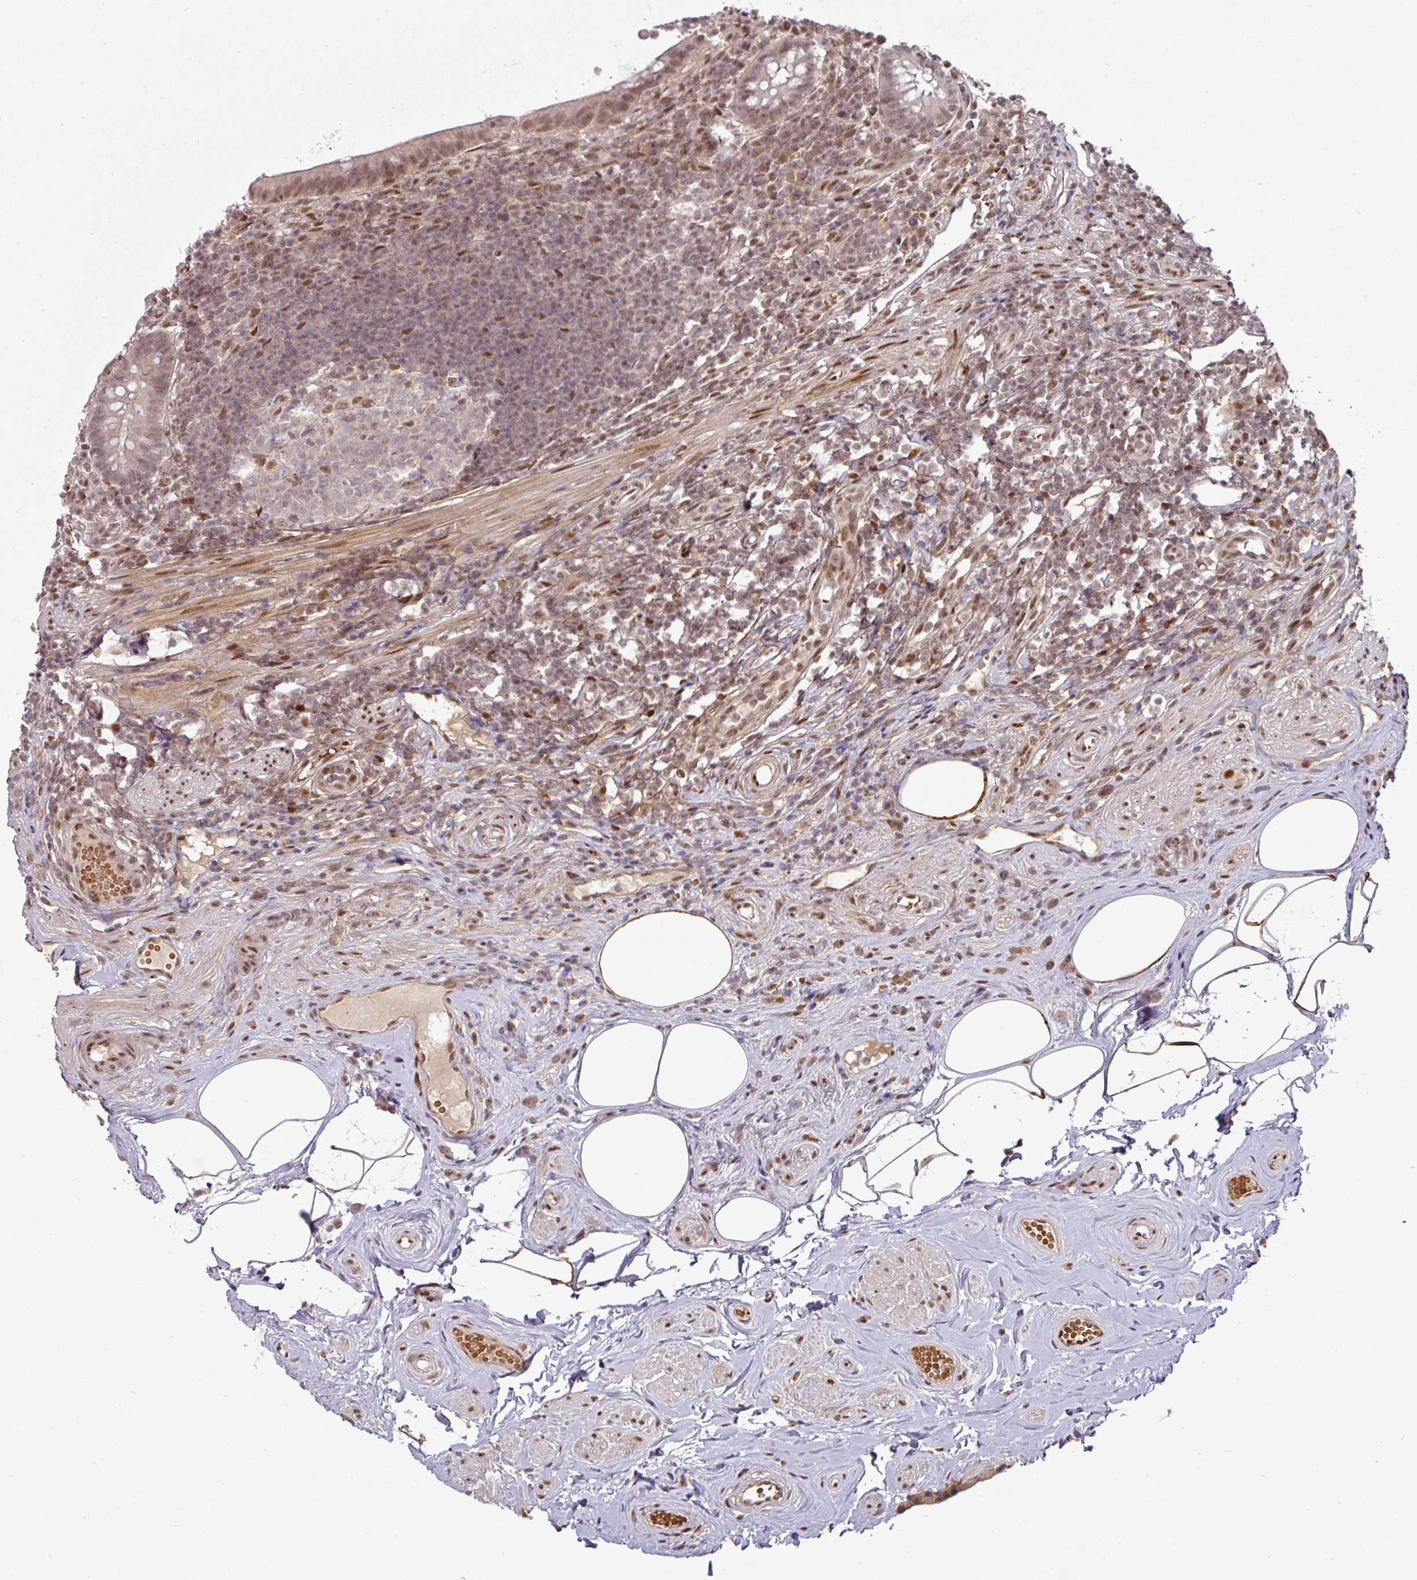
{"staining": {"intensity": "moderate", "quantity": ">75%", "location": "cytoplasmic/membranous,nuclear"}, "tissue": "appendix", "cell_type": "Glandular cells", "image_type": "normal", "snomed": [{"axis": "morphology", "description": "Normal tissue, NOS"}, {"axis": "topography", "description": "Appendix"}], "caption": "Immunohistochemical staining of normal appendix exhibits moderate cytoplasmic/membranous,nuclear protein staining in about >75% of glandular cells.", "gene": "CIC", "patient": {"sex": "female", "age": 56}}